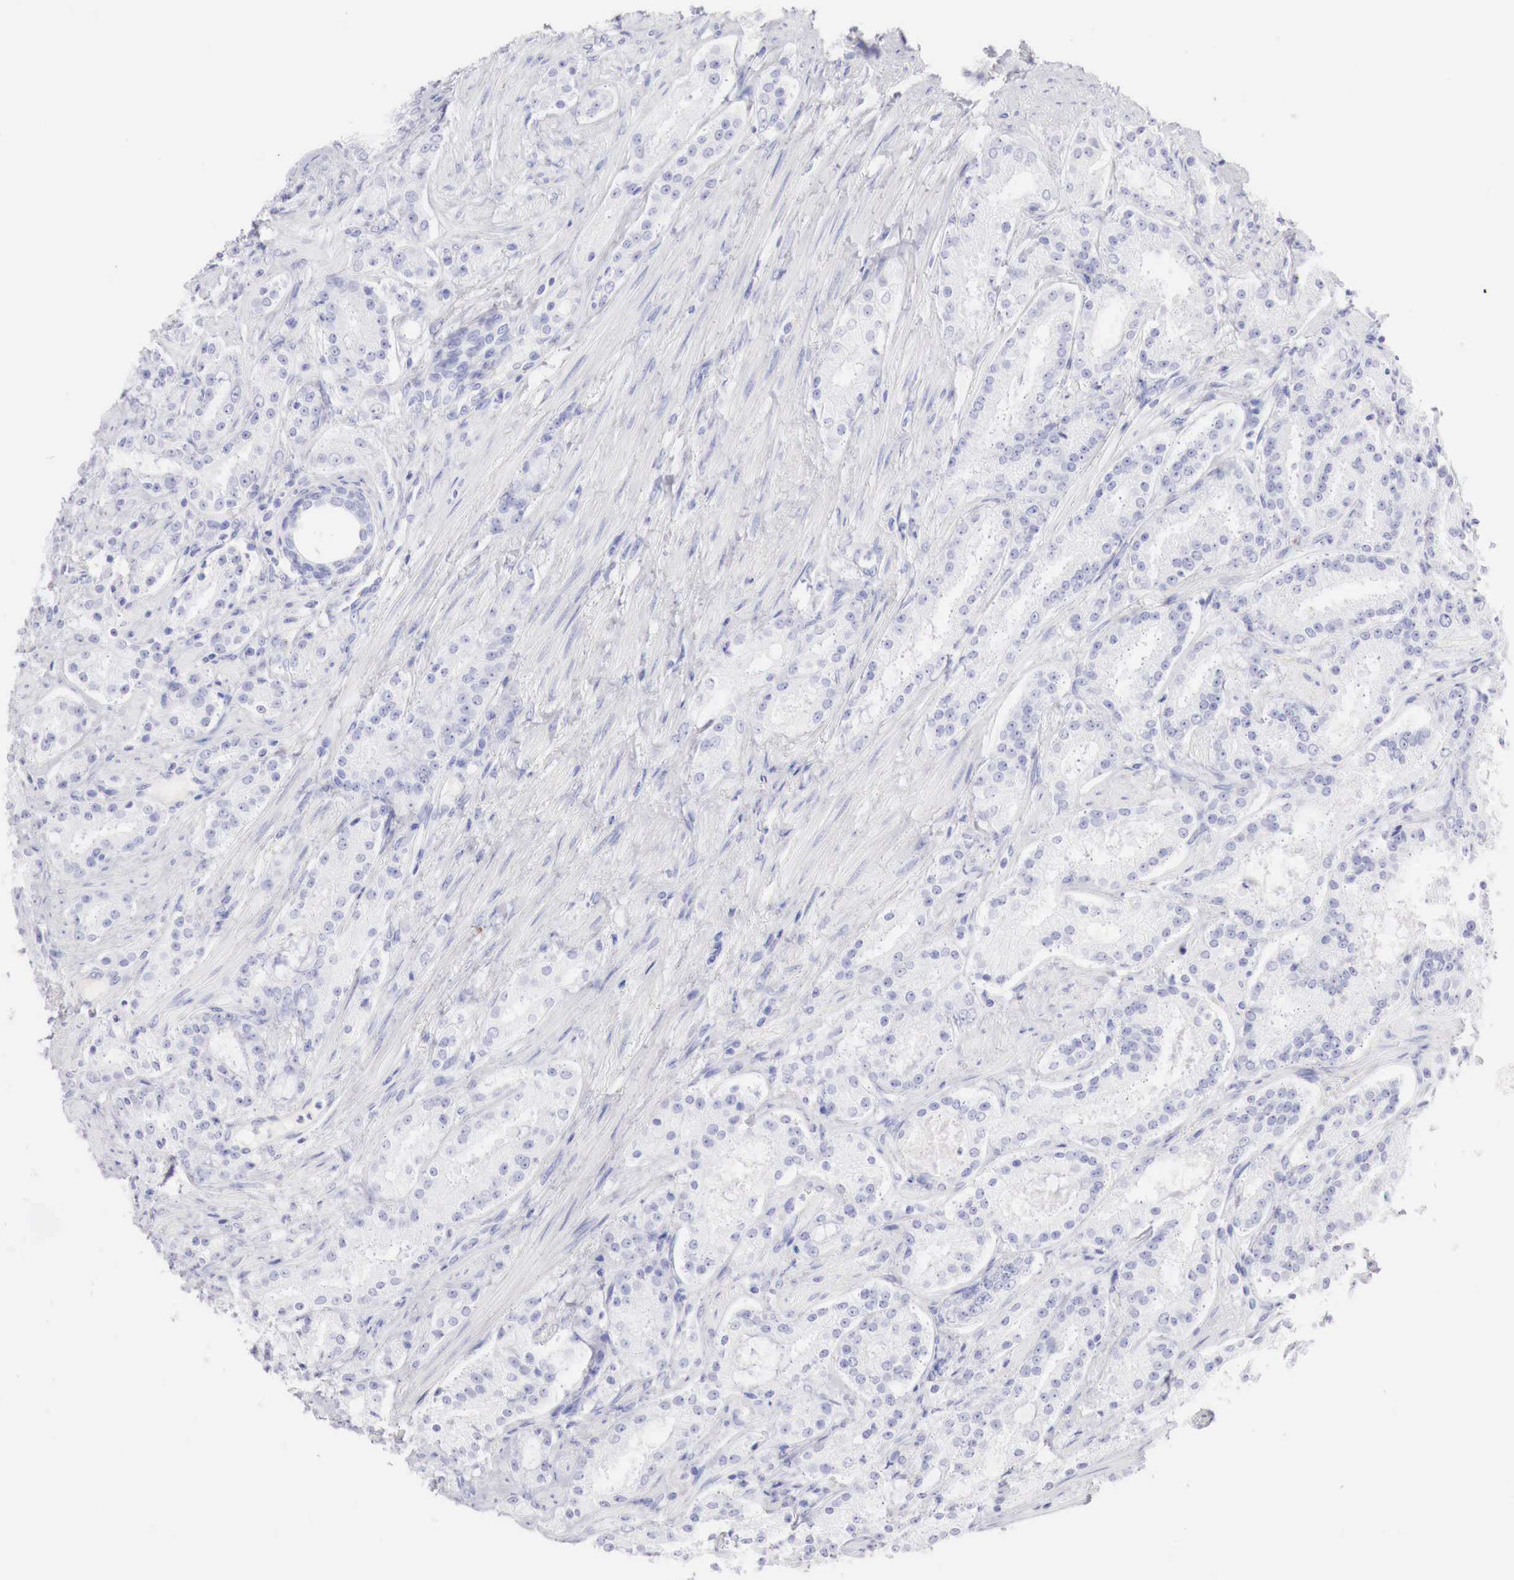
{"staining": {"intensity": "negative", "quantity": "none", "location": "none"}, "tissue": "prostate cancer", "cell_type": "Tumor cells", "image_type": "cancer", "snomed": [{"axis": "morphology", "description": "Adenocarcinoma, Medium grade"}, {"axis": "topography", "description": "Prostate"}], "caption": "Prostate cancer (medium-grade adenocarcinoma) stained for a protein using immunohistochemistry (IHC) shows no positivity tumor cells.", "gene": "INHA", "patient": {"sex": "male", "age": 72}}